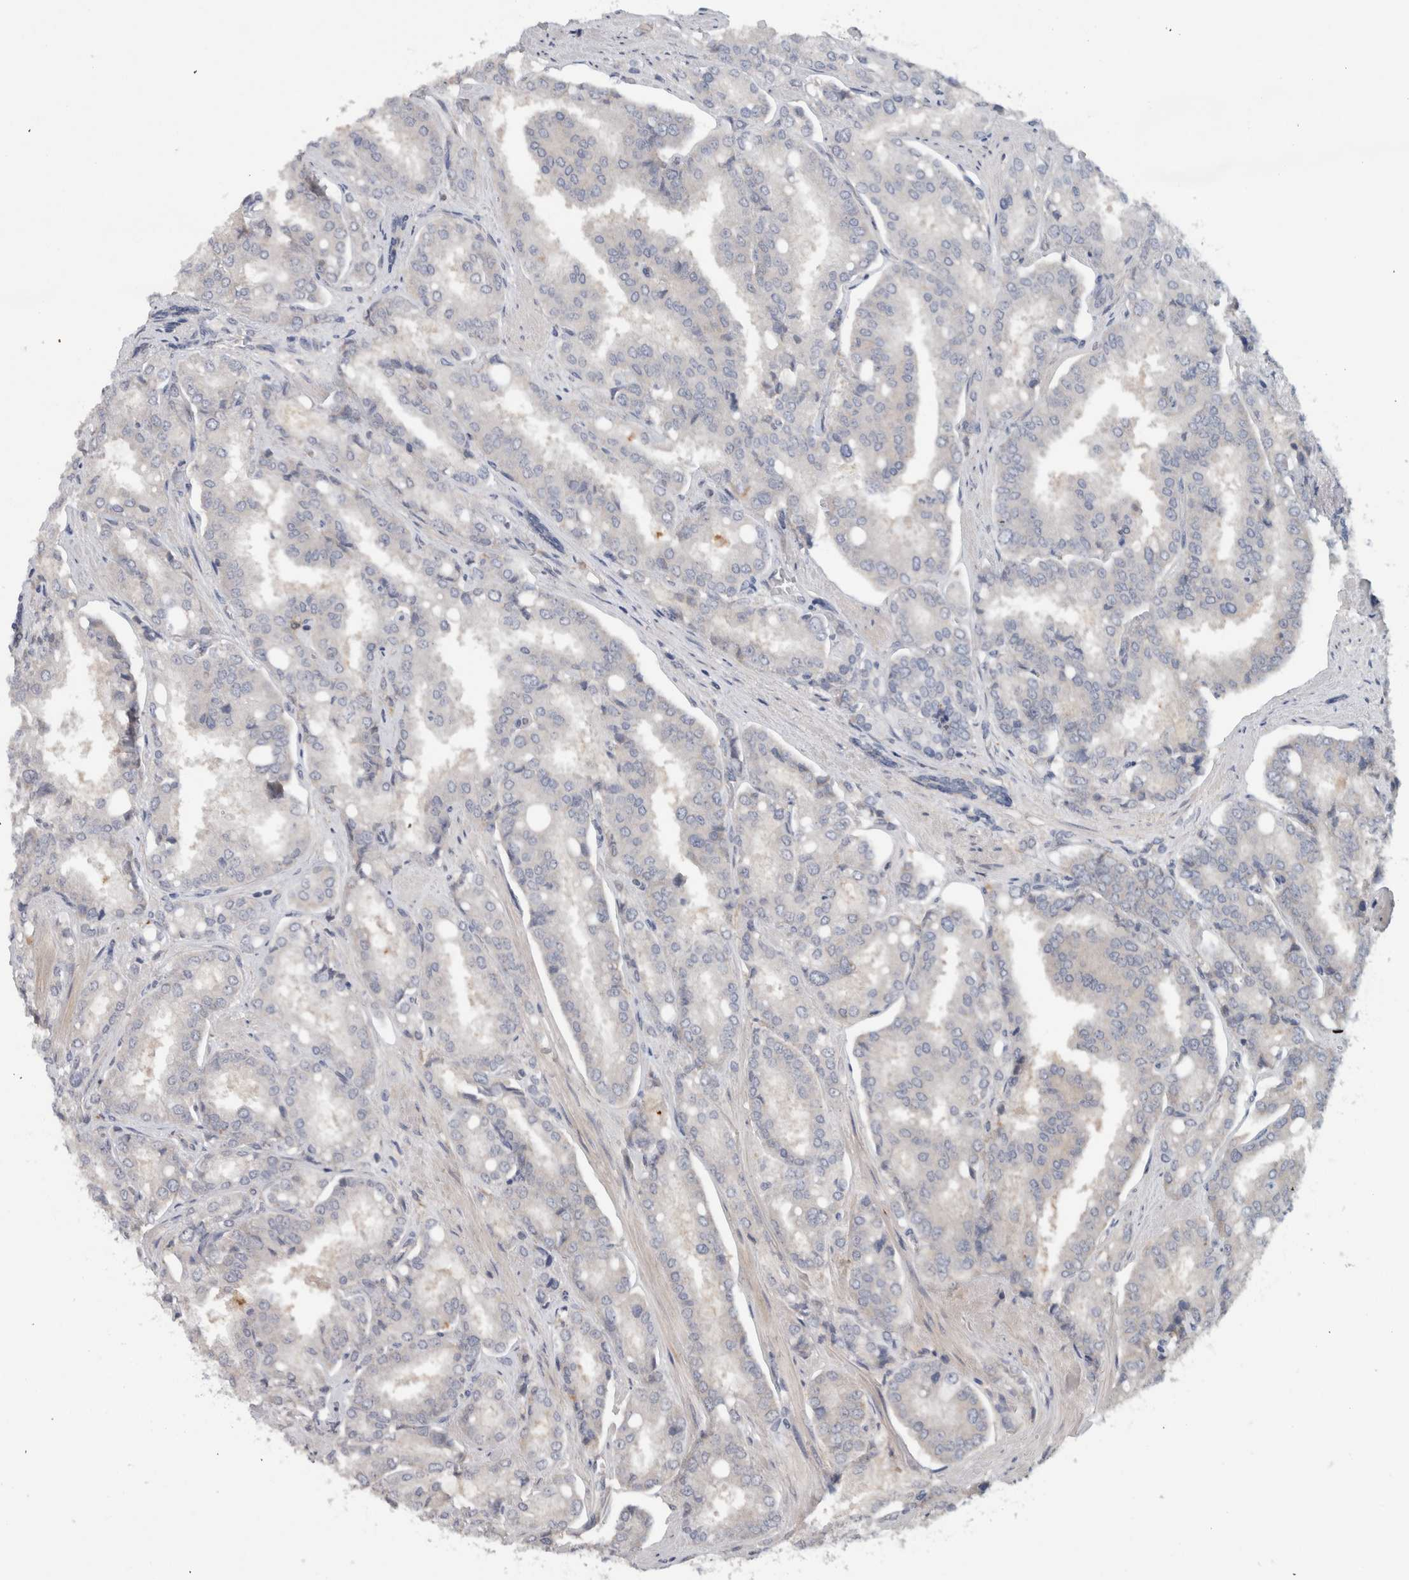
{"staining": {"intensity": "negative", "quantity": "none", "location": "none"}, "tissue": "prostate cancer", "cell_type": "Tumor cells", "image_type": "cancer", "snomed": [{"axis": "morphology", "description": "Adenocarcinoma, High grade"}, {"axis": "topography", "description": "Prostate"}], "caption": "Tumor cells show no significant staining in prostate high-grade adenocarcinoma.", "gene": "TARBP1", "patient": {"sex": "male", "age": 50}}